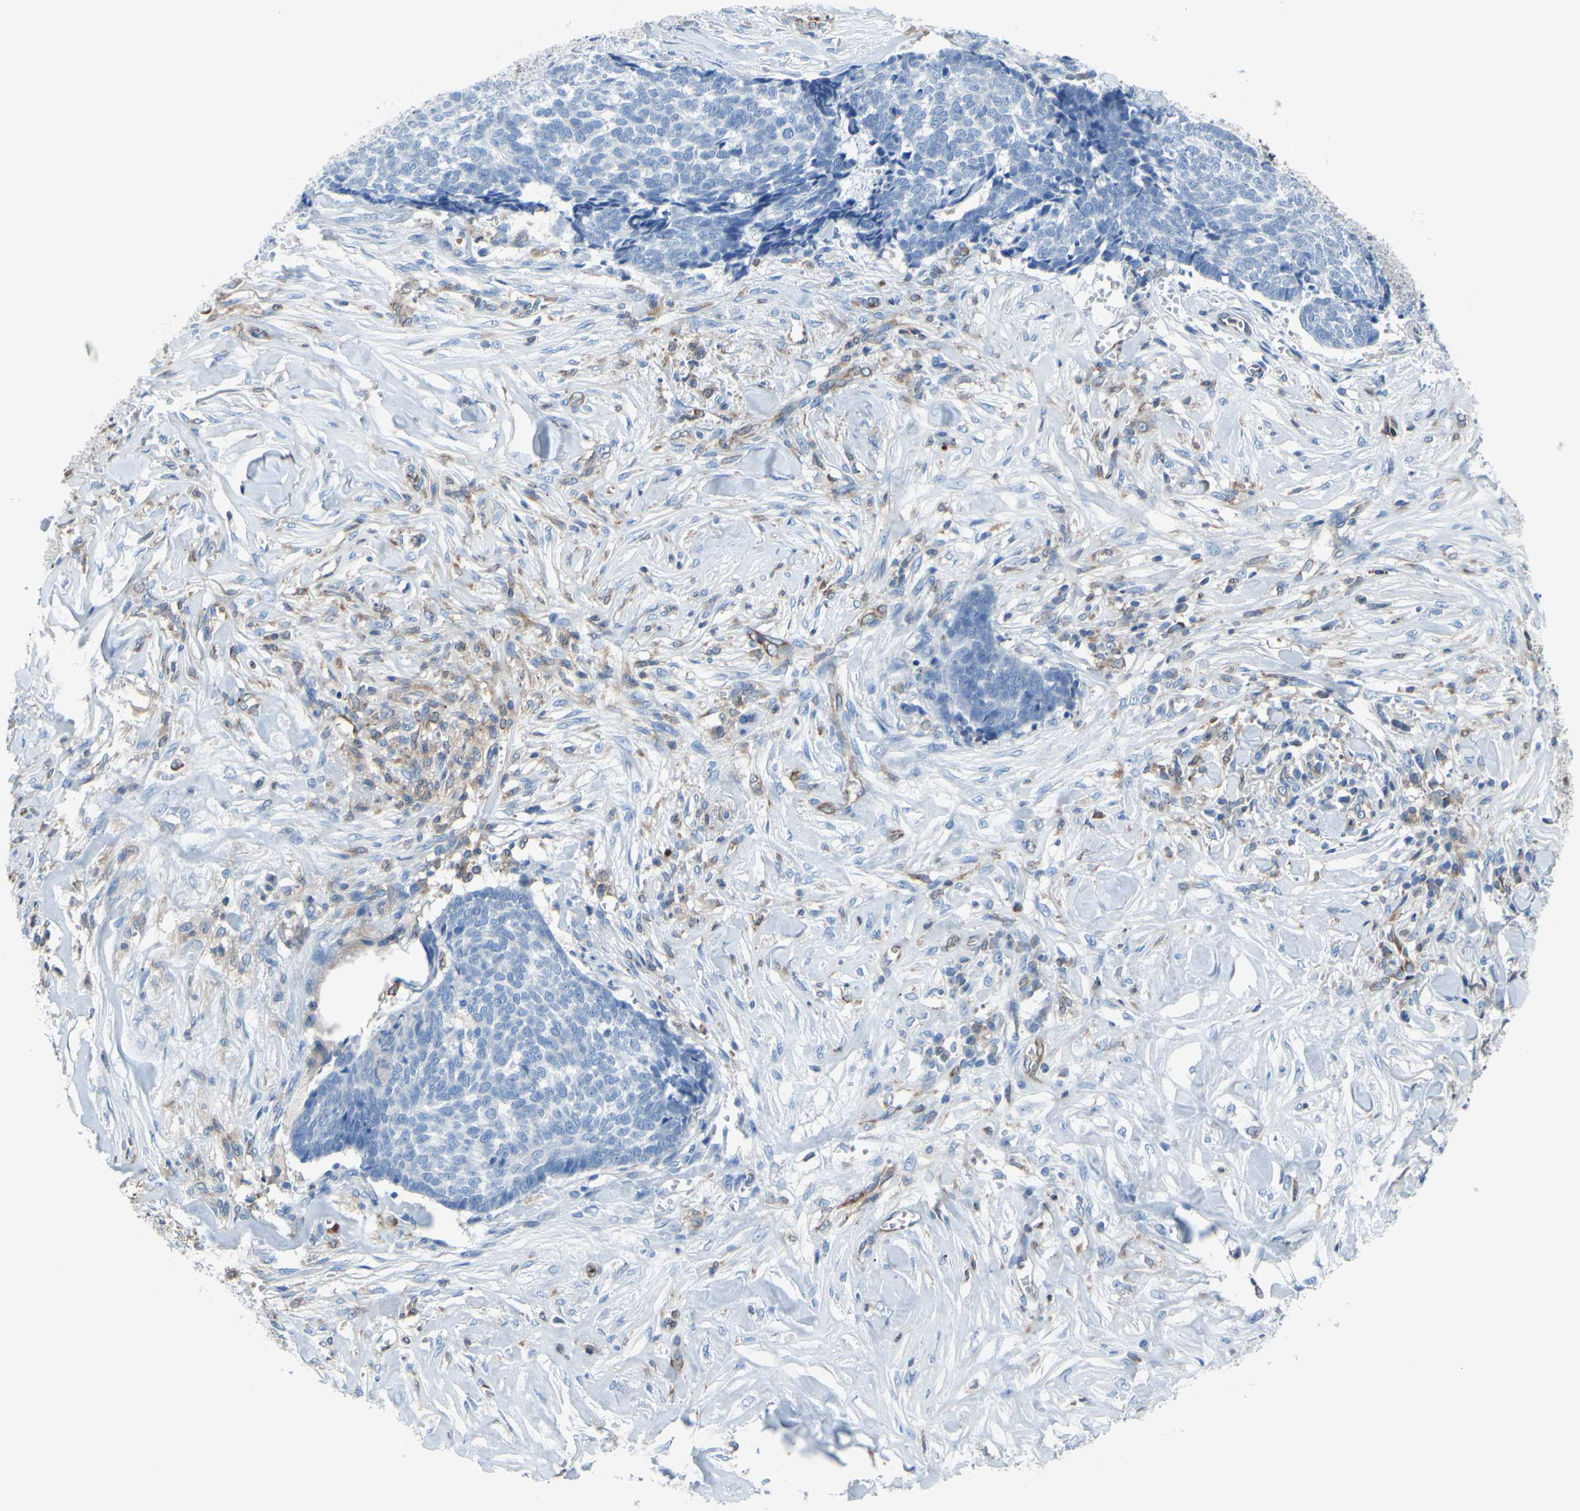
{"staining": {"intensity": "negative", "quantity": "none", "location": "none"}, "tissue": "skin cancer", "cell_type": "Tumor cells", "image_type": "cancer", "snomed": [{"axis": "morphology", "description": "Basal cell carcinoma"}, {"axis": "topography", "description": "Skin"}], "caption": "DAB immunohistochemical staining of skin cancer reveals no significant expression in tumor cells.", "gene": "MGST2", "patient": {"sex": "male", "age": 84}}